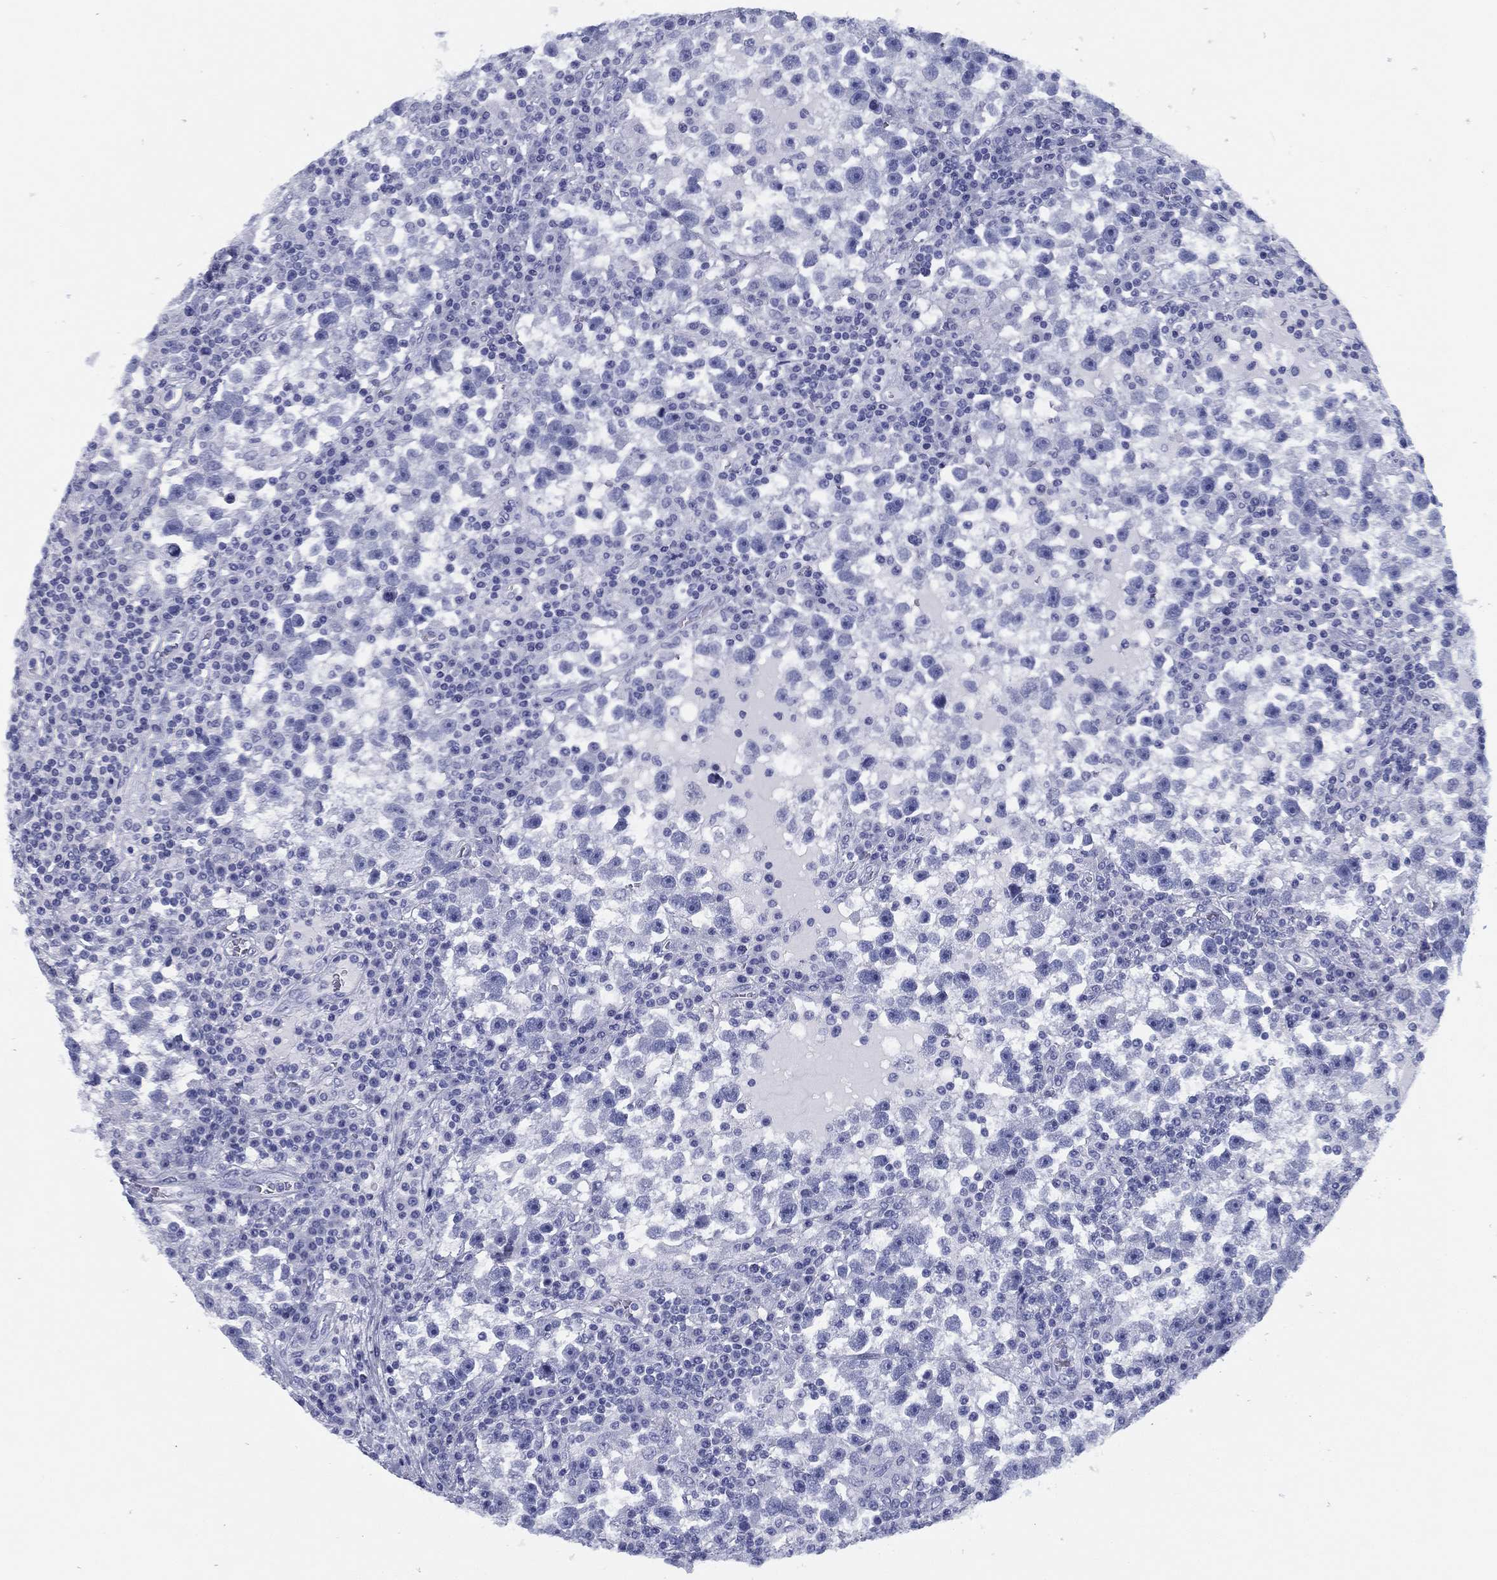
{"staining": {"intensity": "negative", "quantity": "none", "location": "none"}, "tissue": "testis cancer", "cell_type": "Tumor cells", "image_type": "cancer", "snomed": [{"axis": "morphology", "description": "Seminoma, NOS"}, {"axis": "topography", "description": "Testis"}], "caption": "Tumor cells show no significant protein staining in testis seminoma.", "gene": "TMEM252", "patient": {"sex": "male", "age": 47}}